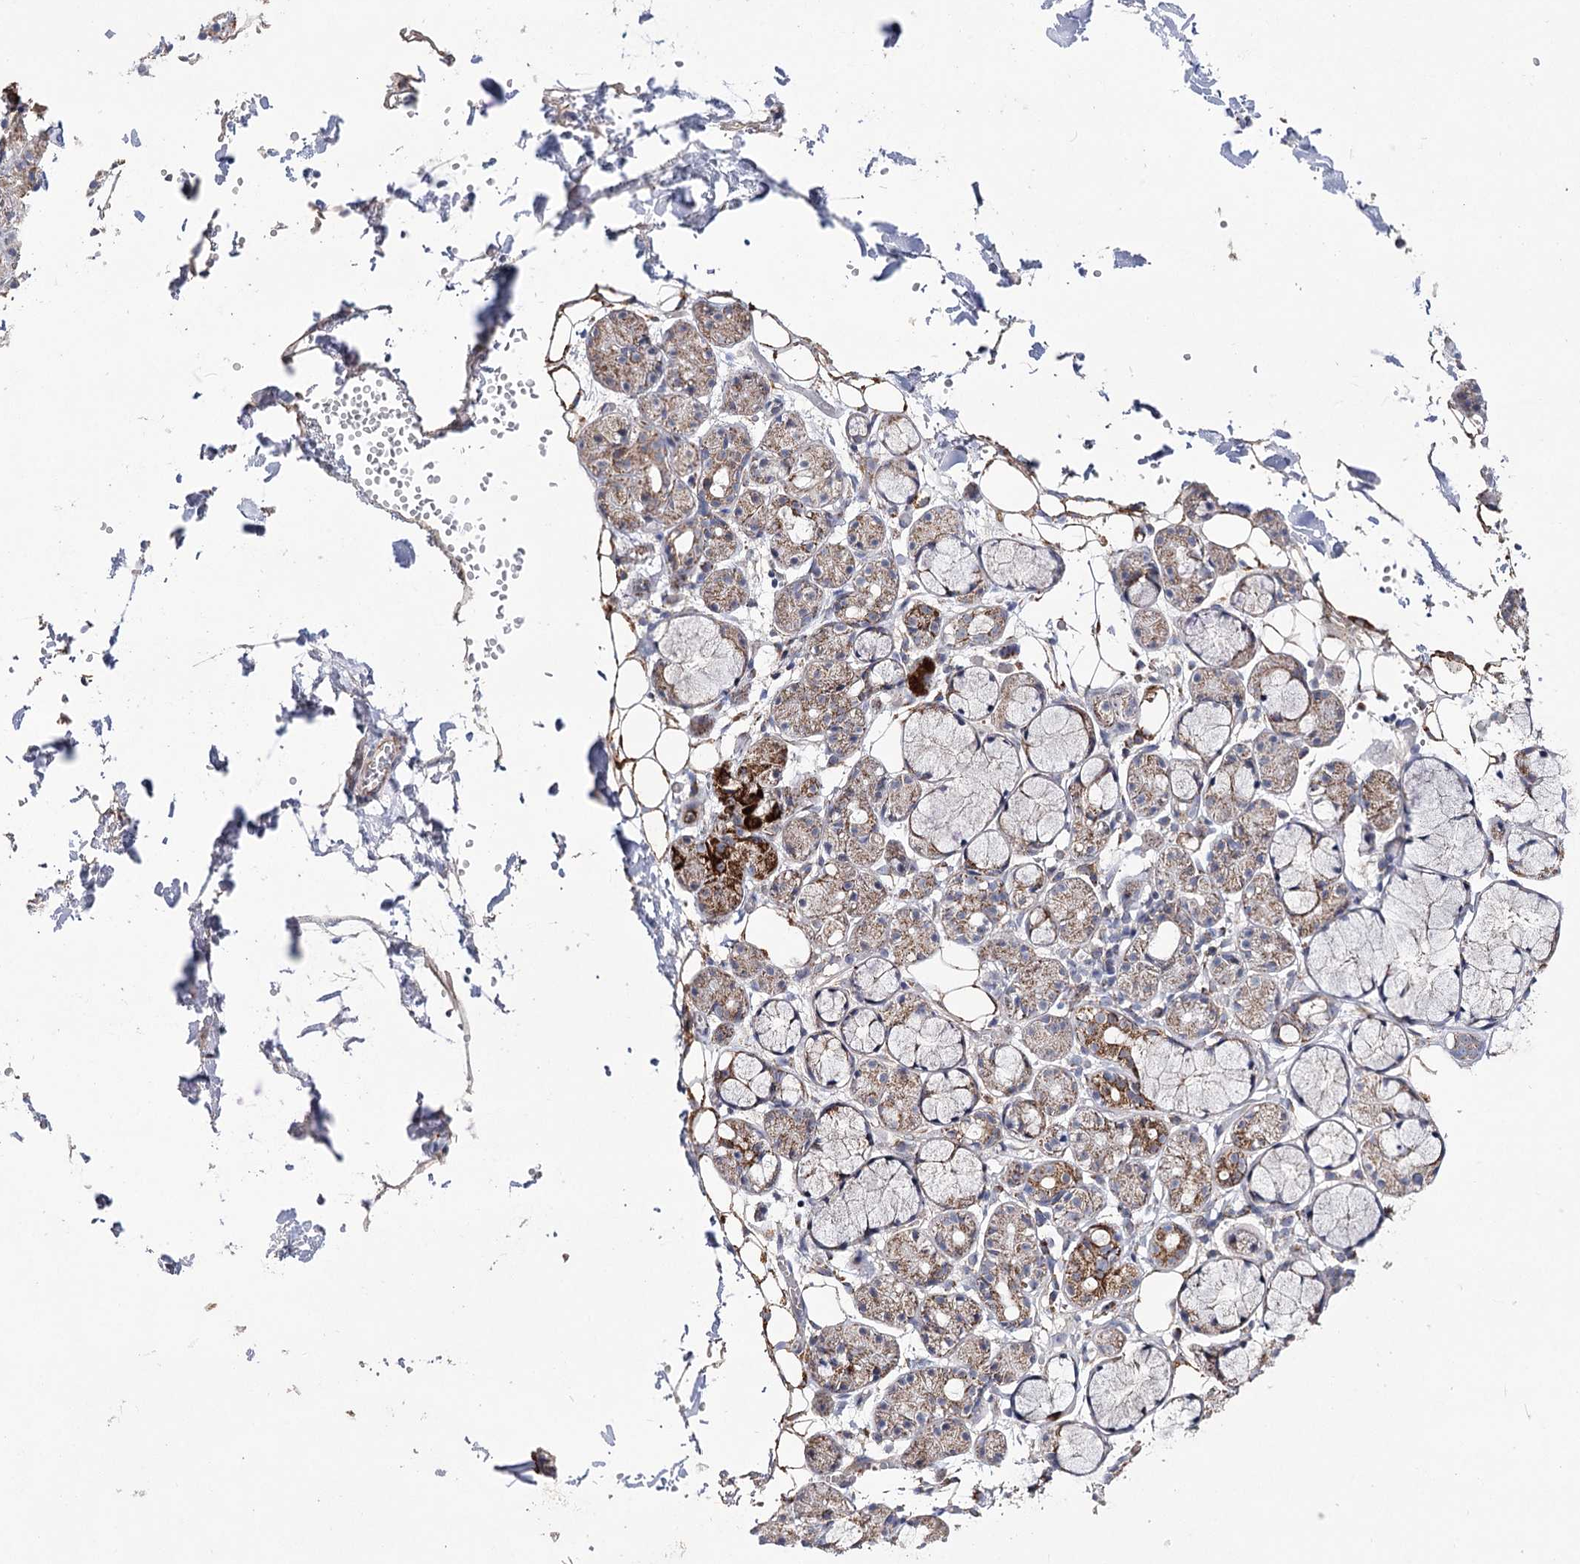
{"staining": {"intensity": "strong", "quantity": "<25%", "location": "cytoplasmic/membranous"}, "tissue": "salivary gland", "cell_type": "Glandular cells", "image_type": "normal", "snomed": [{"axis": "morphology", "description": "Normal tissue, NOS"}, {"axis": "topography", "description": "Salivary gland"}], "caption": "Immunohistochemistry (IHC) of benign human salivary gland reveals medium levels of strong cytoplasmic/membranous positivity in about <25% of glandular cells.", "gene": "ECHDC3", "patient": {"sex": "male", "age": 63}}